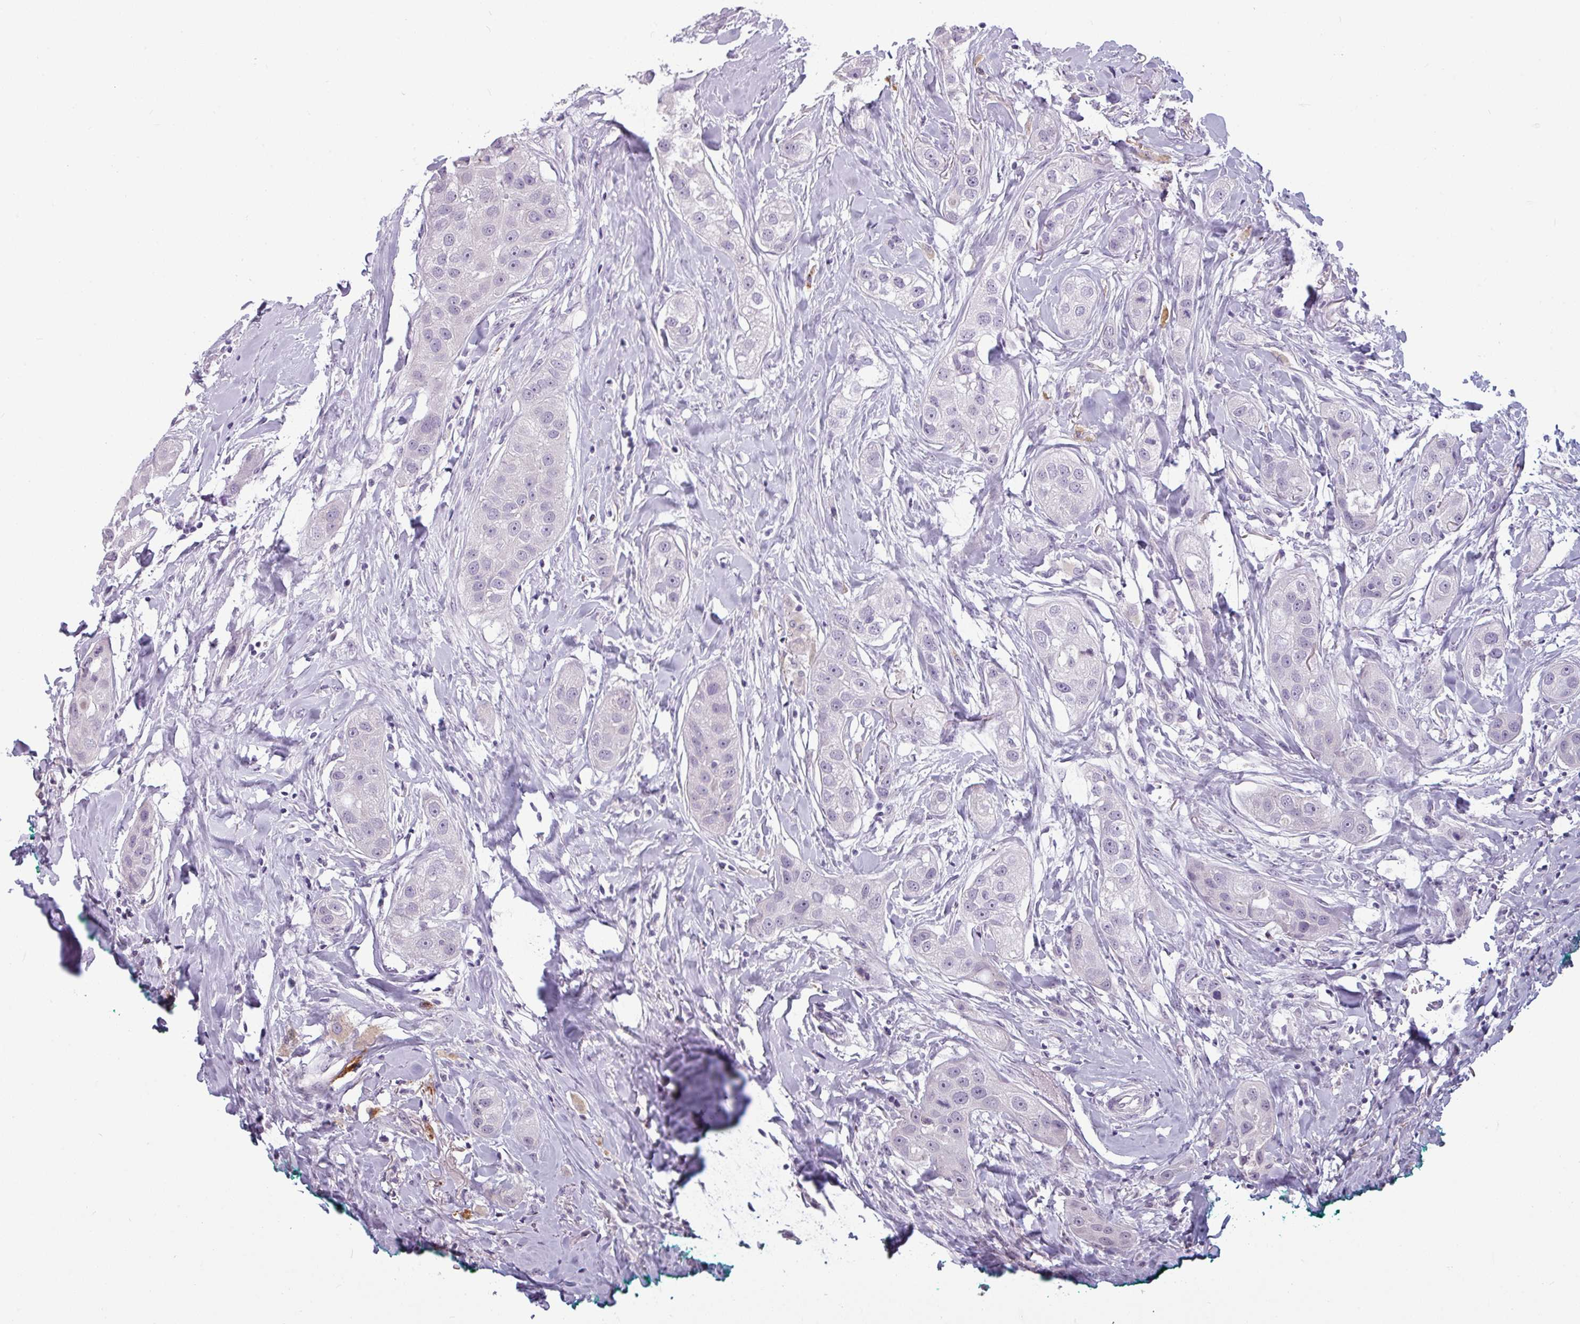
{"staining": {"intensity": "negative", "quantity": "none", "location": "none"}, "tissue": "head and neck cancer", "cell_type": "Tumor cells", "image_type": "cancer", "snomed": [{"axis": "morphology", "description": "Normal tissue, NOS"}, {"axis": "morphology", "description": "Squamous cell carcinoma, NOS"}, {"axis": "topography", "description": "Skeletal muscle"}, {"axis": "topography", "description": "Head-Neck"}], "caption": "IHC of human squamous cell carcinoma (head and neck) shows no positivity in tumor cells.", "gene": "SLC26A9", "patient": {"sex": "male", "age": 51}}